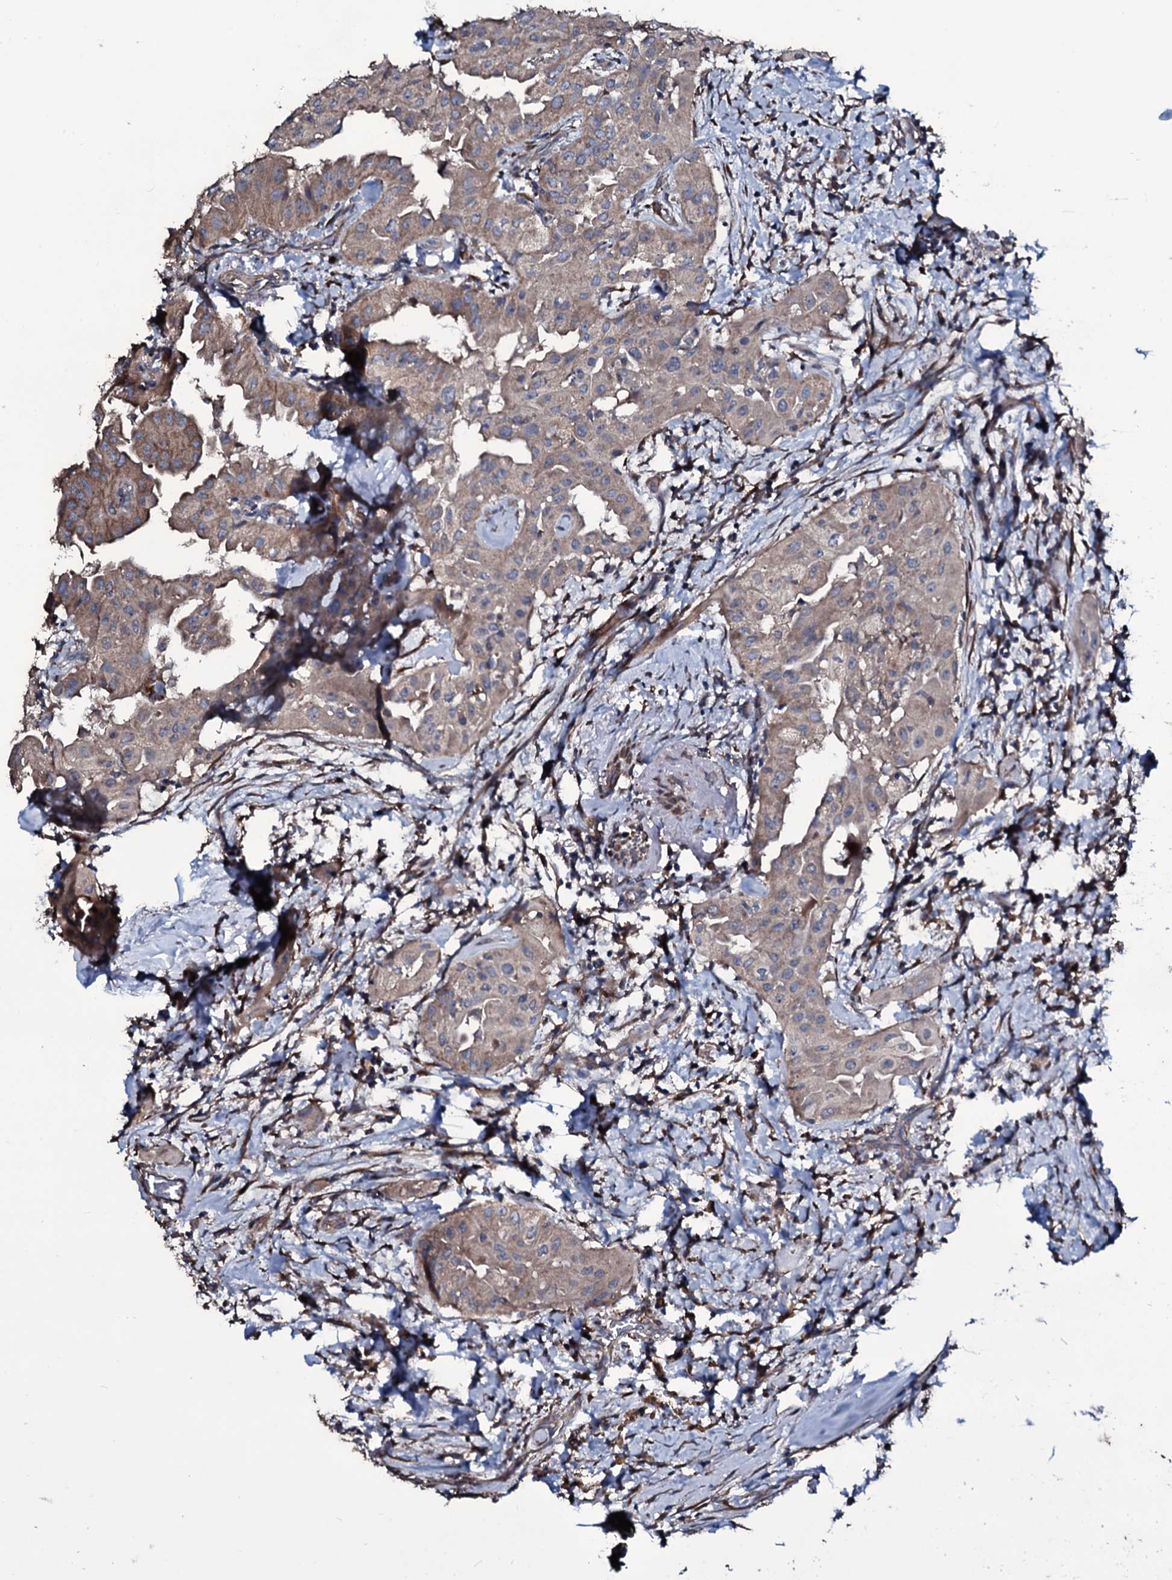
{"staining": {"intensity": "weak", "quantity": ">75%", "location": "cytoplasmic/membranous"}, "tissue": "thyroid cancer", "cell_type": "Tumor cells", "image_type": "cancer", "snomed": [{"axis": "morphology", "description": "Papillary adenocarcinoma, NOS"}, {"axis": "topography", "description": "Thyroid gland"}], "caption": "High-power microscopy captured an immunohistochemistry photomicrograph of papillary adenocarcinoma (thyroid), revealing weak cytoplasmic/membranous expression in approximately >75% of tumor cells. (brown staining indicates protein expression, while blue staining denotes nuclei).", "gene": "WIPF3", "patient": {"sex": "female", "age": 59}}